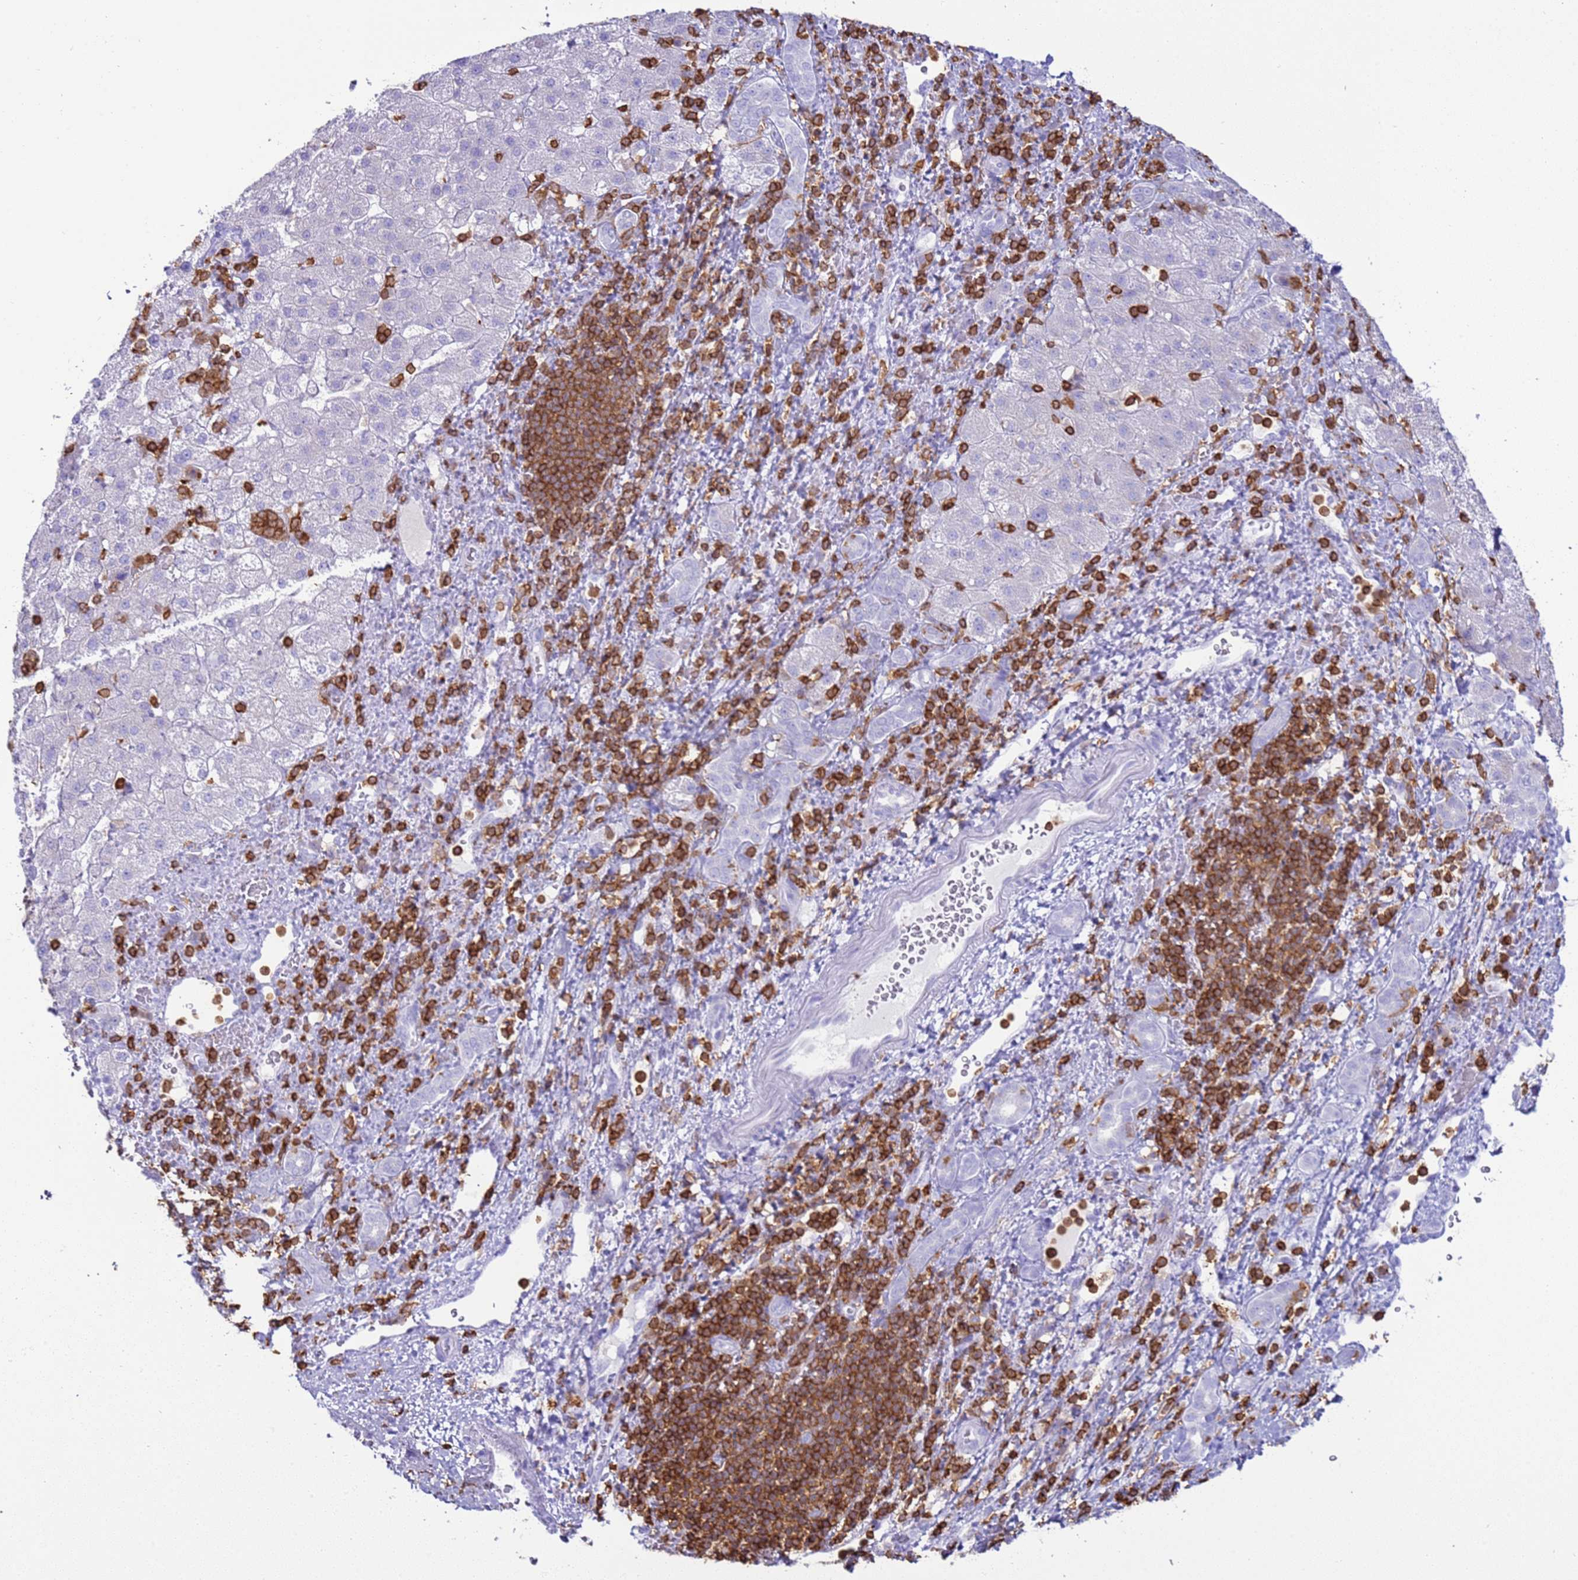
{"staining": {"intensity": "negative", "quantity": "none", "location": "none"}, "tissue": "liver cancer", "cell_type": "Tumor cells", "image_type": "cancer", "snomed": [{"axis": "morphology", "description": "Normal tissue, NOS"}, {"axis": "morphology", "description": "Carcinoma, Hepatocellular, NOS"}, {"axis": "topography", "description": "Liver"}], "caption": "Immunohistochemical staining of human liver cancer reveals no significant expression in tumor cells.", "gene": "IRF5", "patient": {"sex": "male", "age": 57}}